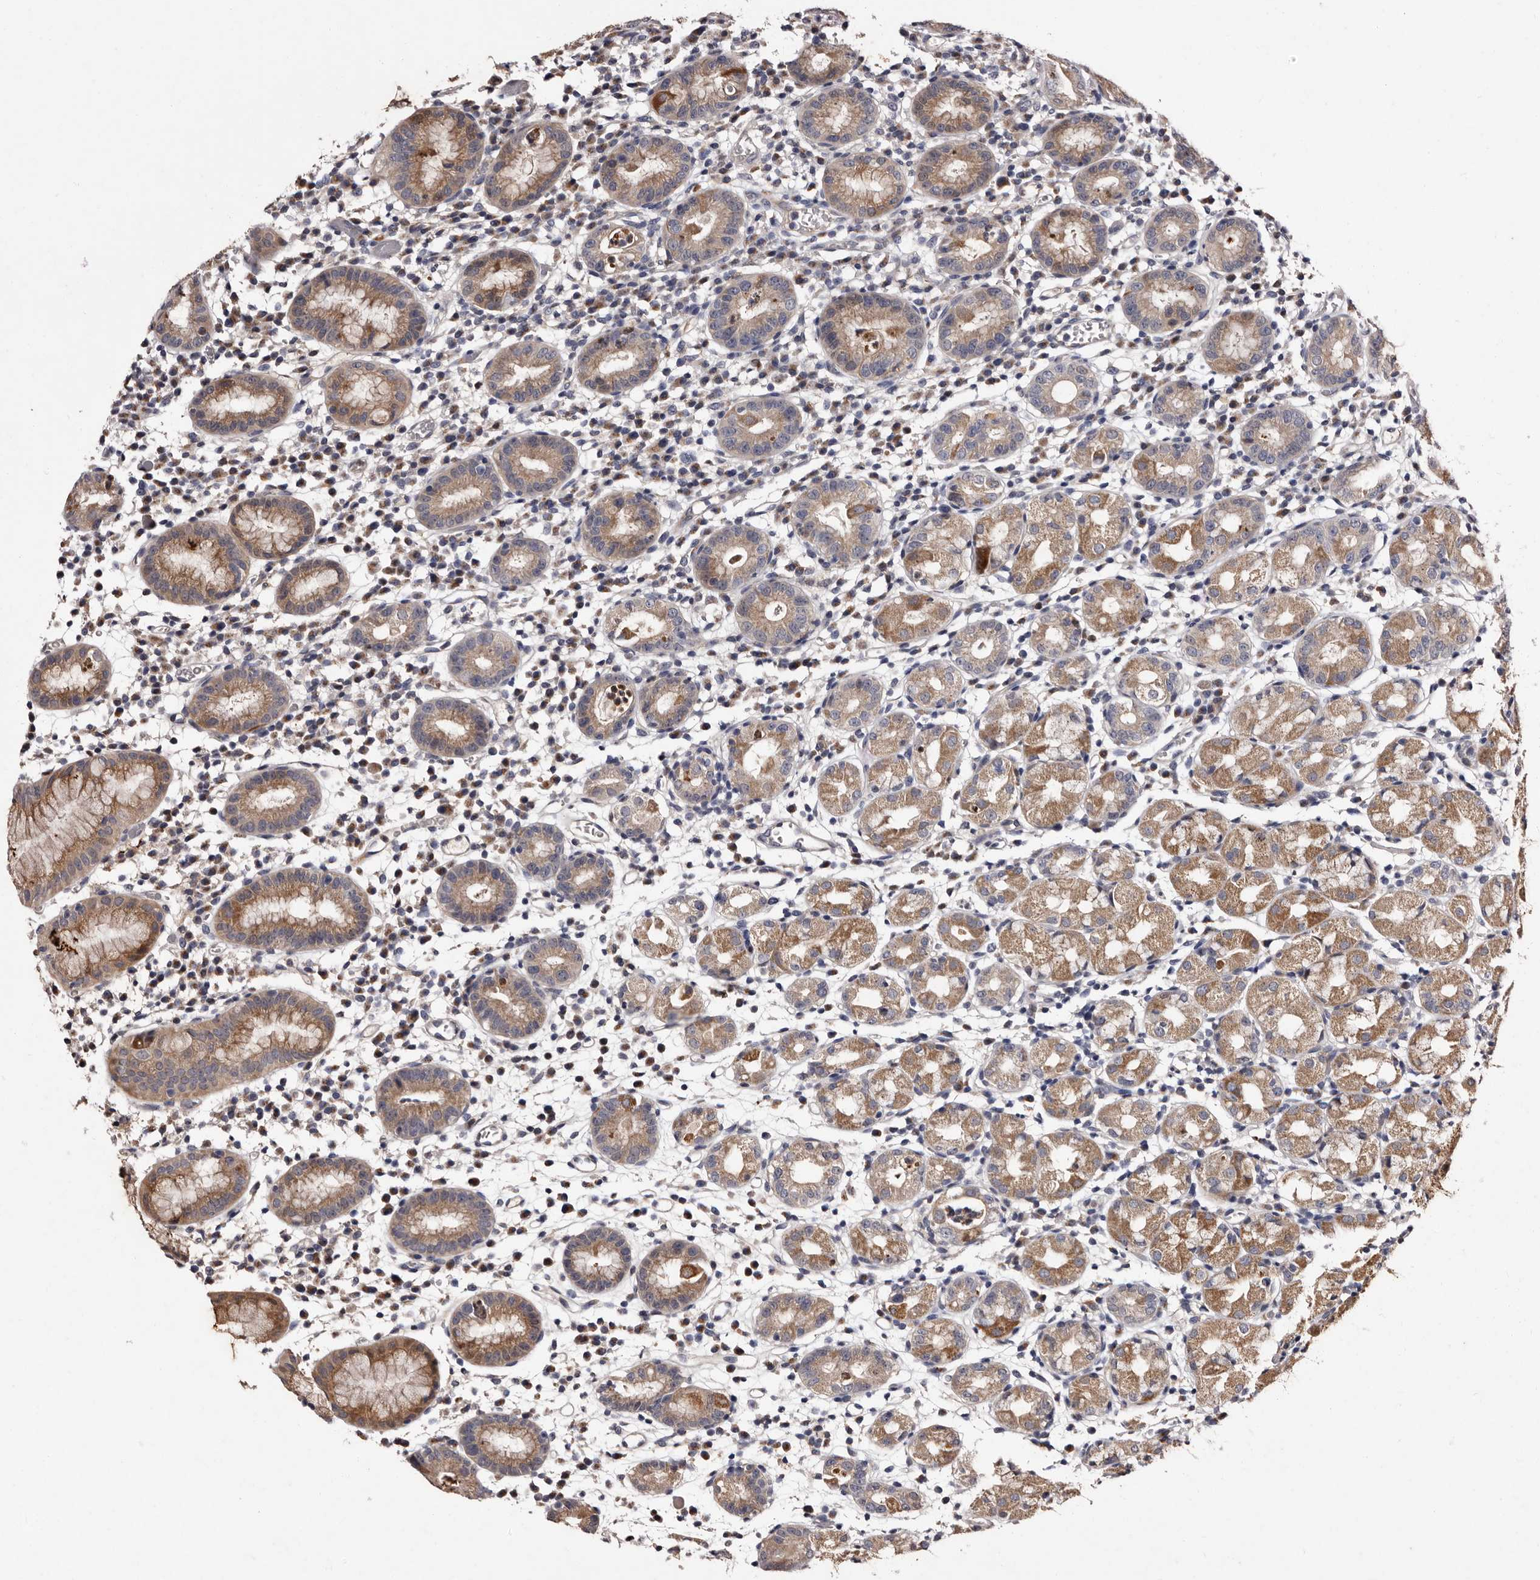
{"staining": {"intensity": "moderate", "quantity": ">75%", "location": "cytoplasmic/membranous"}, "tissue": "stomach", "cell_type": "Glandular cells", "image_type": "normal", "snomed": [{"axis": "morphology", "description": "Normal tissue, NOS"}, {"axis": "topography", "description": "Stomach"}, {"axis": "topography", "description": "Stomach, lower"}], "caption": "Moderate cytoplasmic/membranous protein expression is present in approximately >75% of glandular cells in stomach. The staining is performed using DAB brown chromogen to label protein expression. The nuclei are counter-stained blue using hematoxylin.", "gene": "DNPH1", "patient": {"sex": "female", "age": 75}}